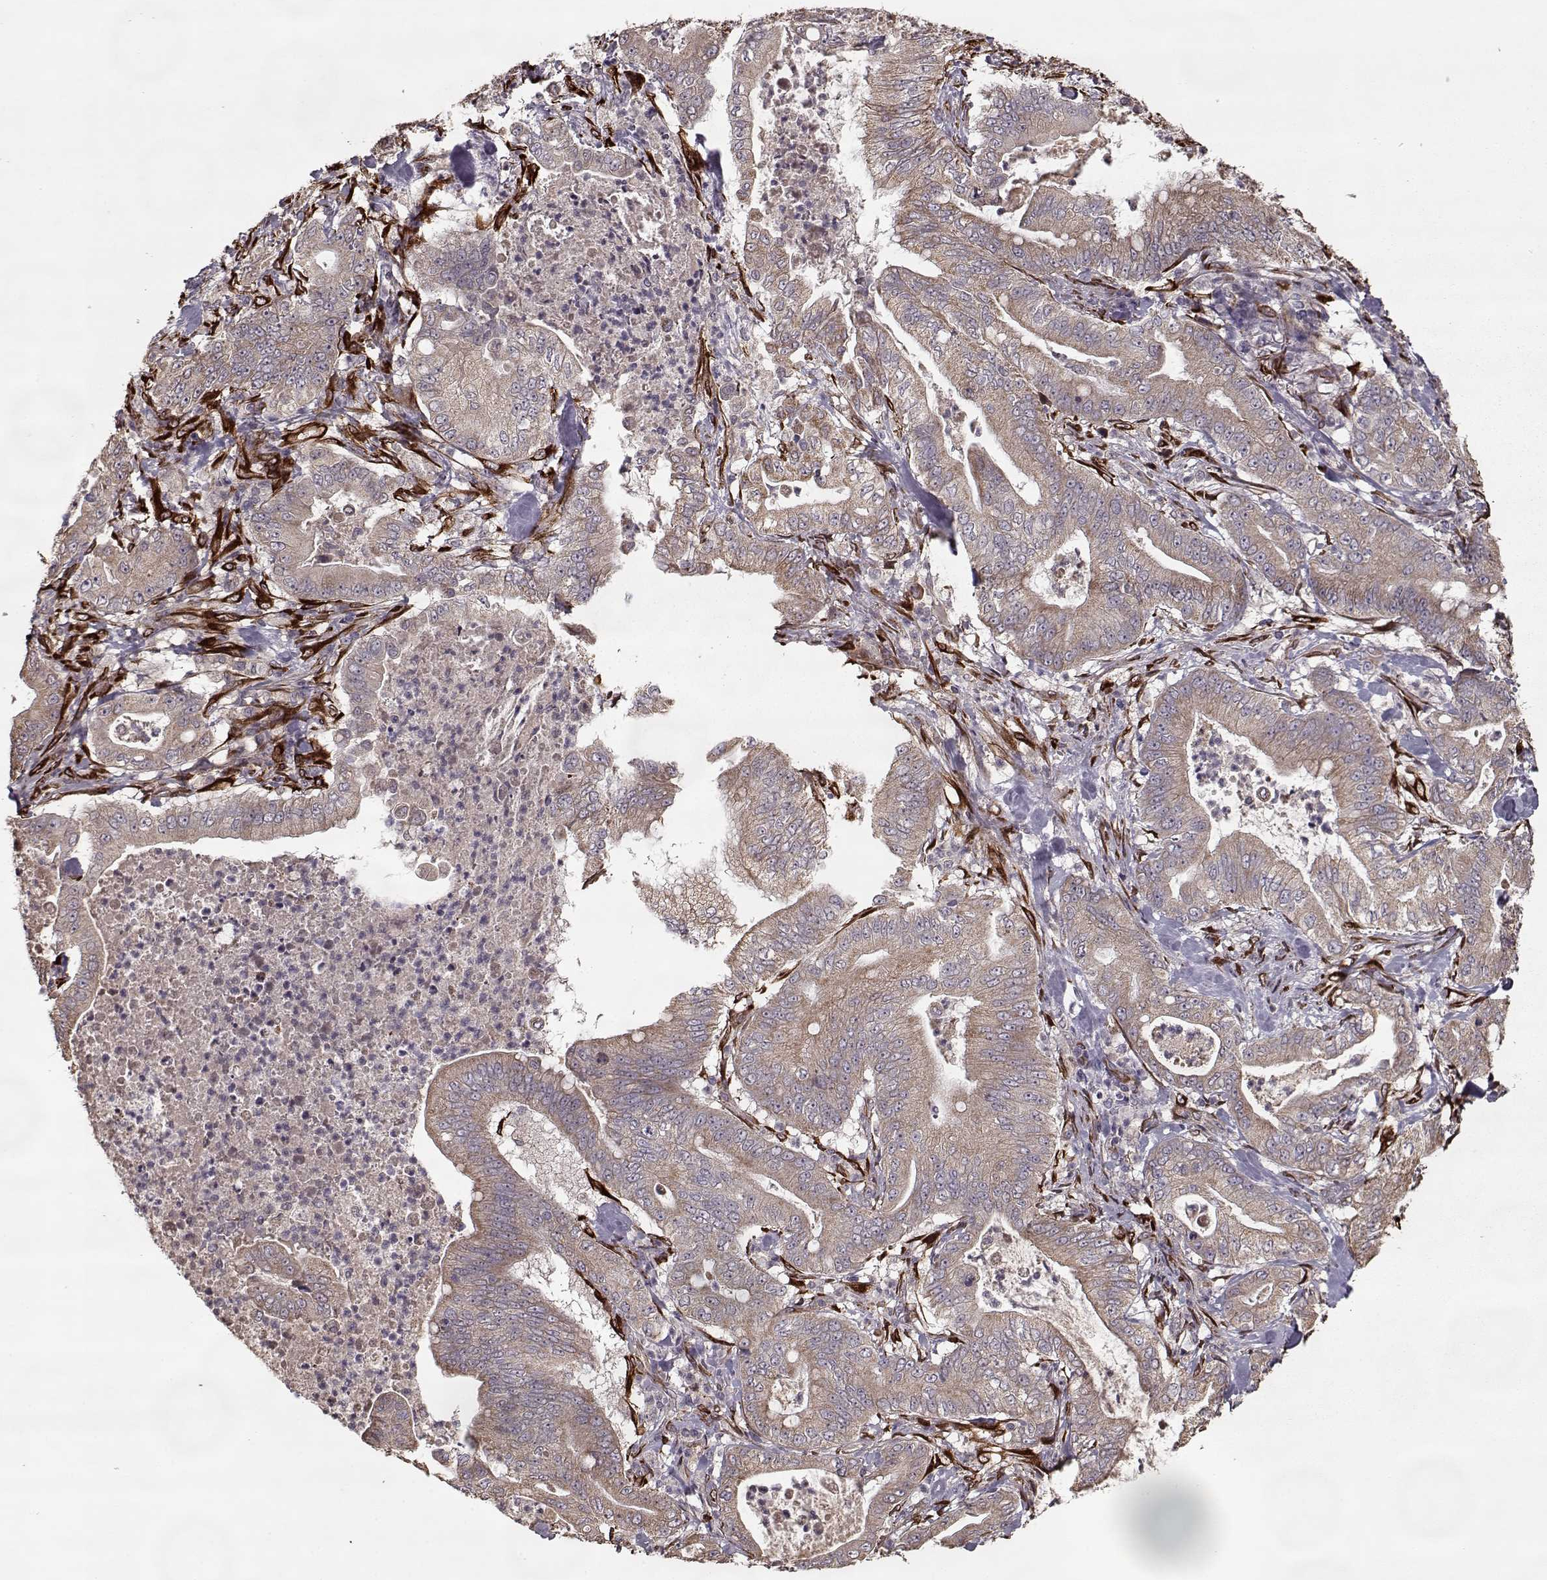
{"staining": {"intensity": "moderate", "quantity": ">75%", "location": "cytoplasmic/membranous"}, "tissue": "pancreatic cancer", "cell_type": "Tumor cells", "image_type": "cancer", "snomed": [{"axis": "morphology", "description": "Adenocarcinoma, NOS"}, {"axis": "topography", "description": "Pancreas"}], "caption": "Protein expression analysis of human adenocarcinoma (pancreatic) reveals moderate cytoplasmic/membranous staining in about >75% of tumor cells.", "gene": "IMMP1L", "patient": {"sex": "male", "age": 71}}